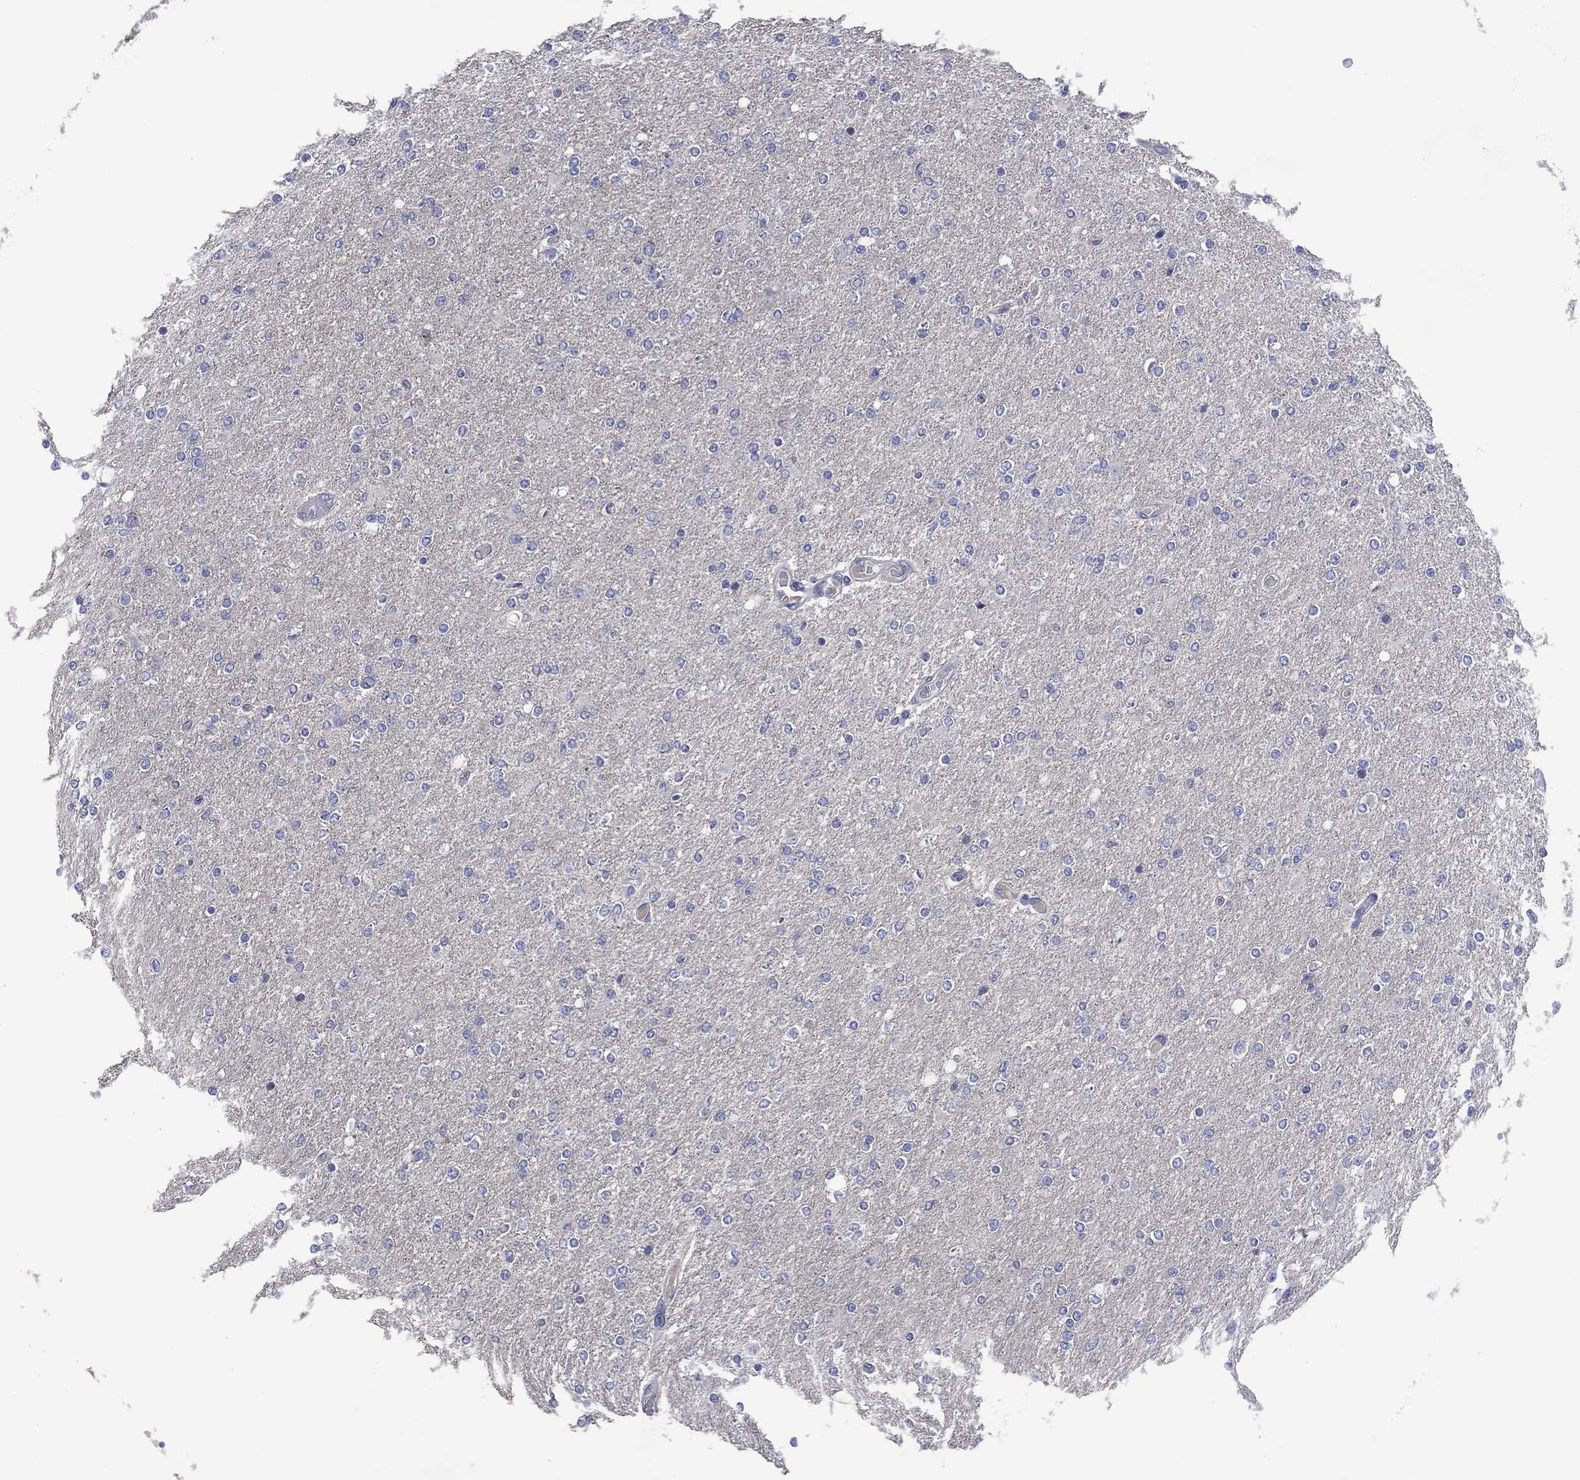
{"staining": {"intensity": "negative", "quantity": "none", "location": "none"}, "tissue": "glioma", "cell_type": "Tumor cells", "image_type": "cancer", "snomed": [{"axis": "morphology", "description": "Glioma, malignant, High grade"}, {"axis": "topography", "description": "Cerebral cortex"}], "caption": "Immunohistochemical staining of human malignant high-grade glioma demonstrates no significant staining in tumor cells.", "gene": "USP26", "patient": {"sex": "male", "age": 70}}